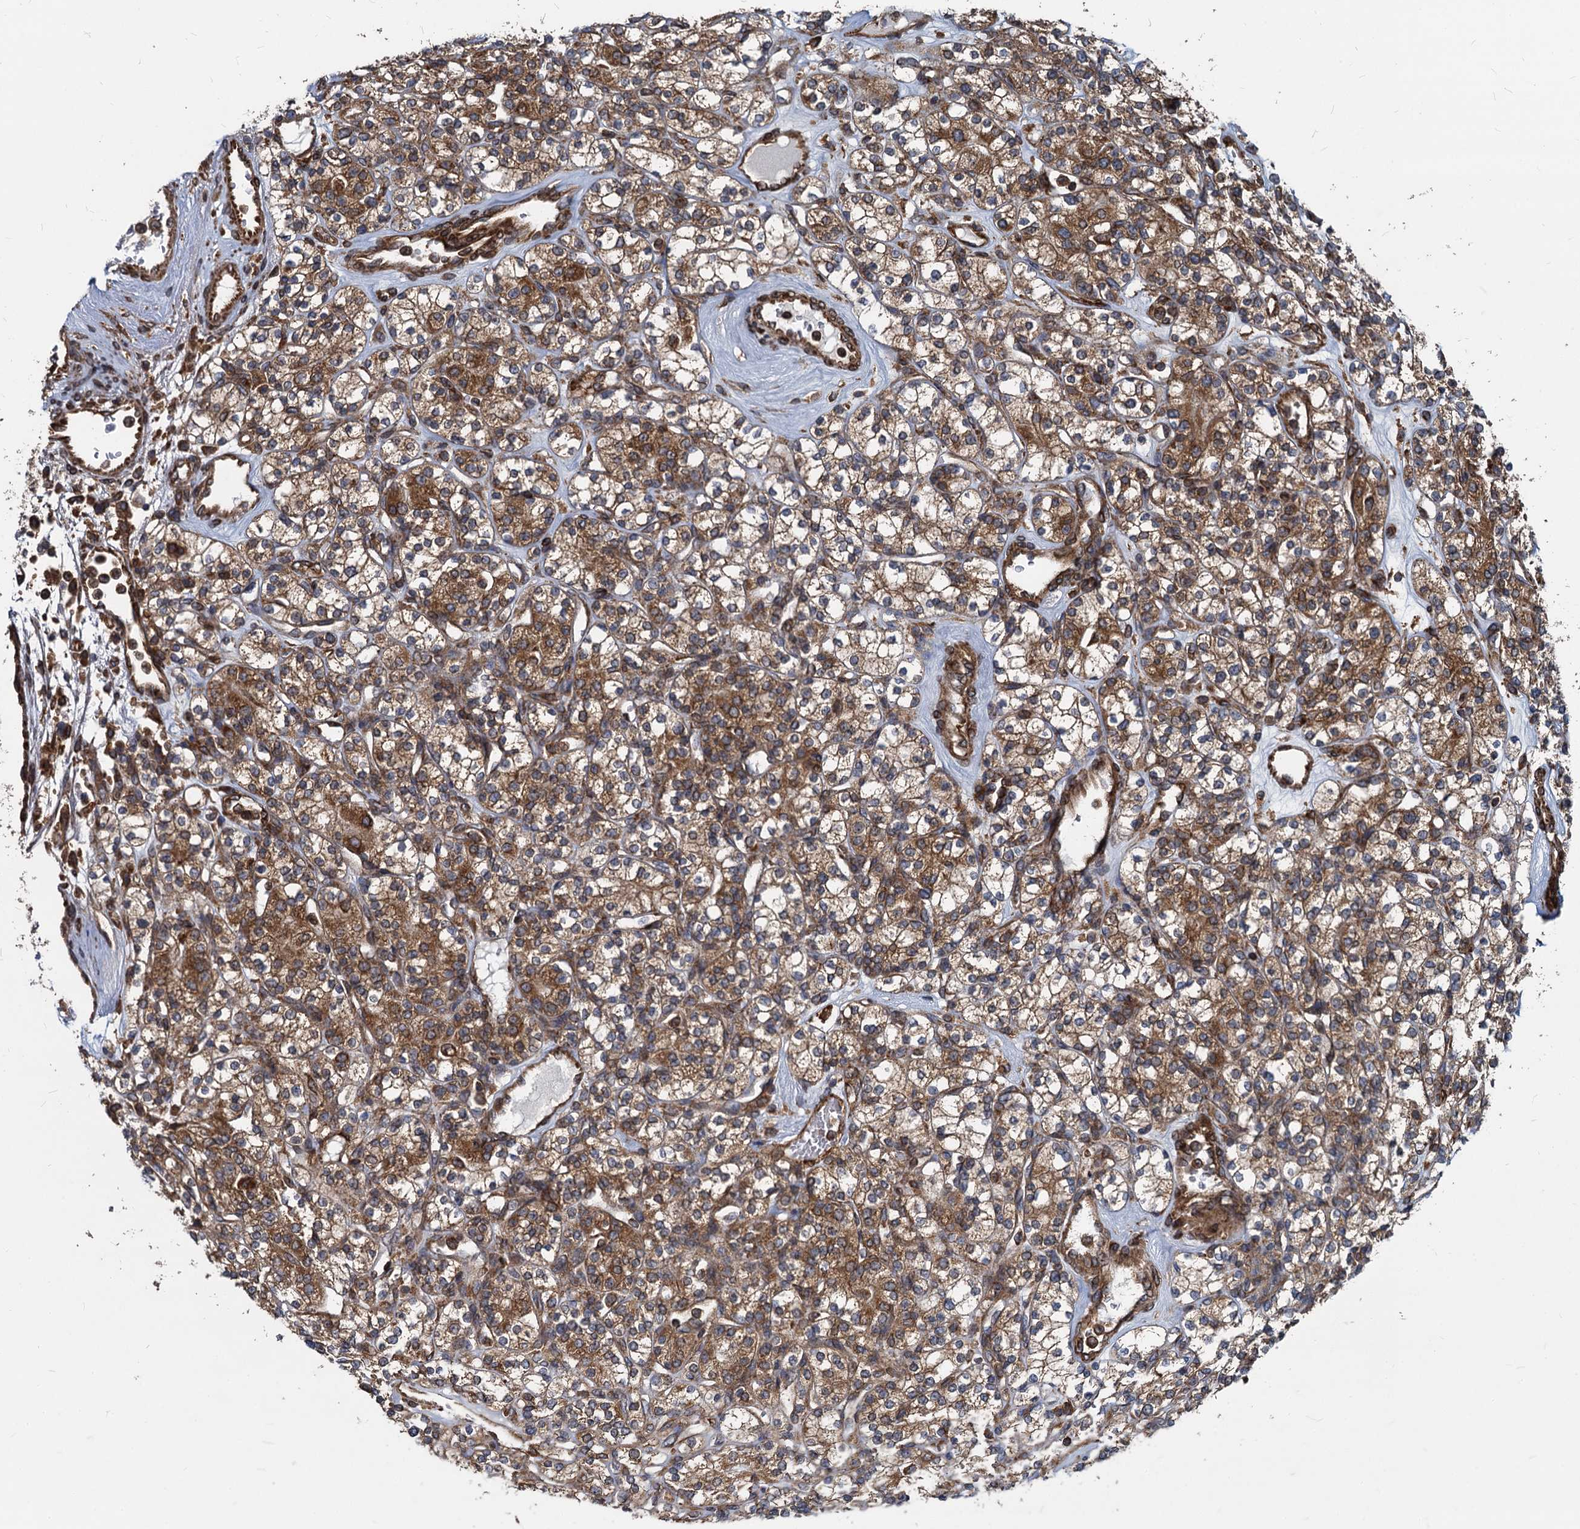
{"staining": {"intensity": "strong", "quantity": ">75%", "location": "cytoplasmic/membranous"}, "tissue": "renal cancer", "cell_type": "Tumor cells", "image_type": "cancer", "snomed": [{"axis": "morphology", "description": "Adenocarcinoma, NOS"}, {"axis": "topography", "description": "Kidney"}], "caption": "Protein expression by IHC reveals strong cytoplasmic/membranous staining in about >75% of tumor cells in renal adenocarcinoma. (brown staining indicates protein expression, while blue staining denotes nuclei).", "gene": "STIM1", "patient": {"sex": "male", "age": 77}}